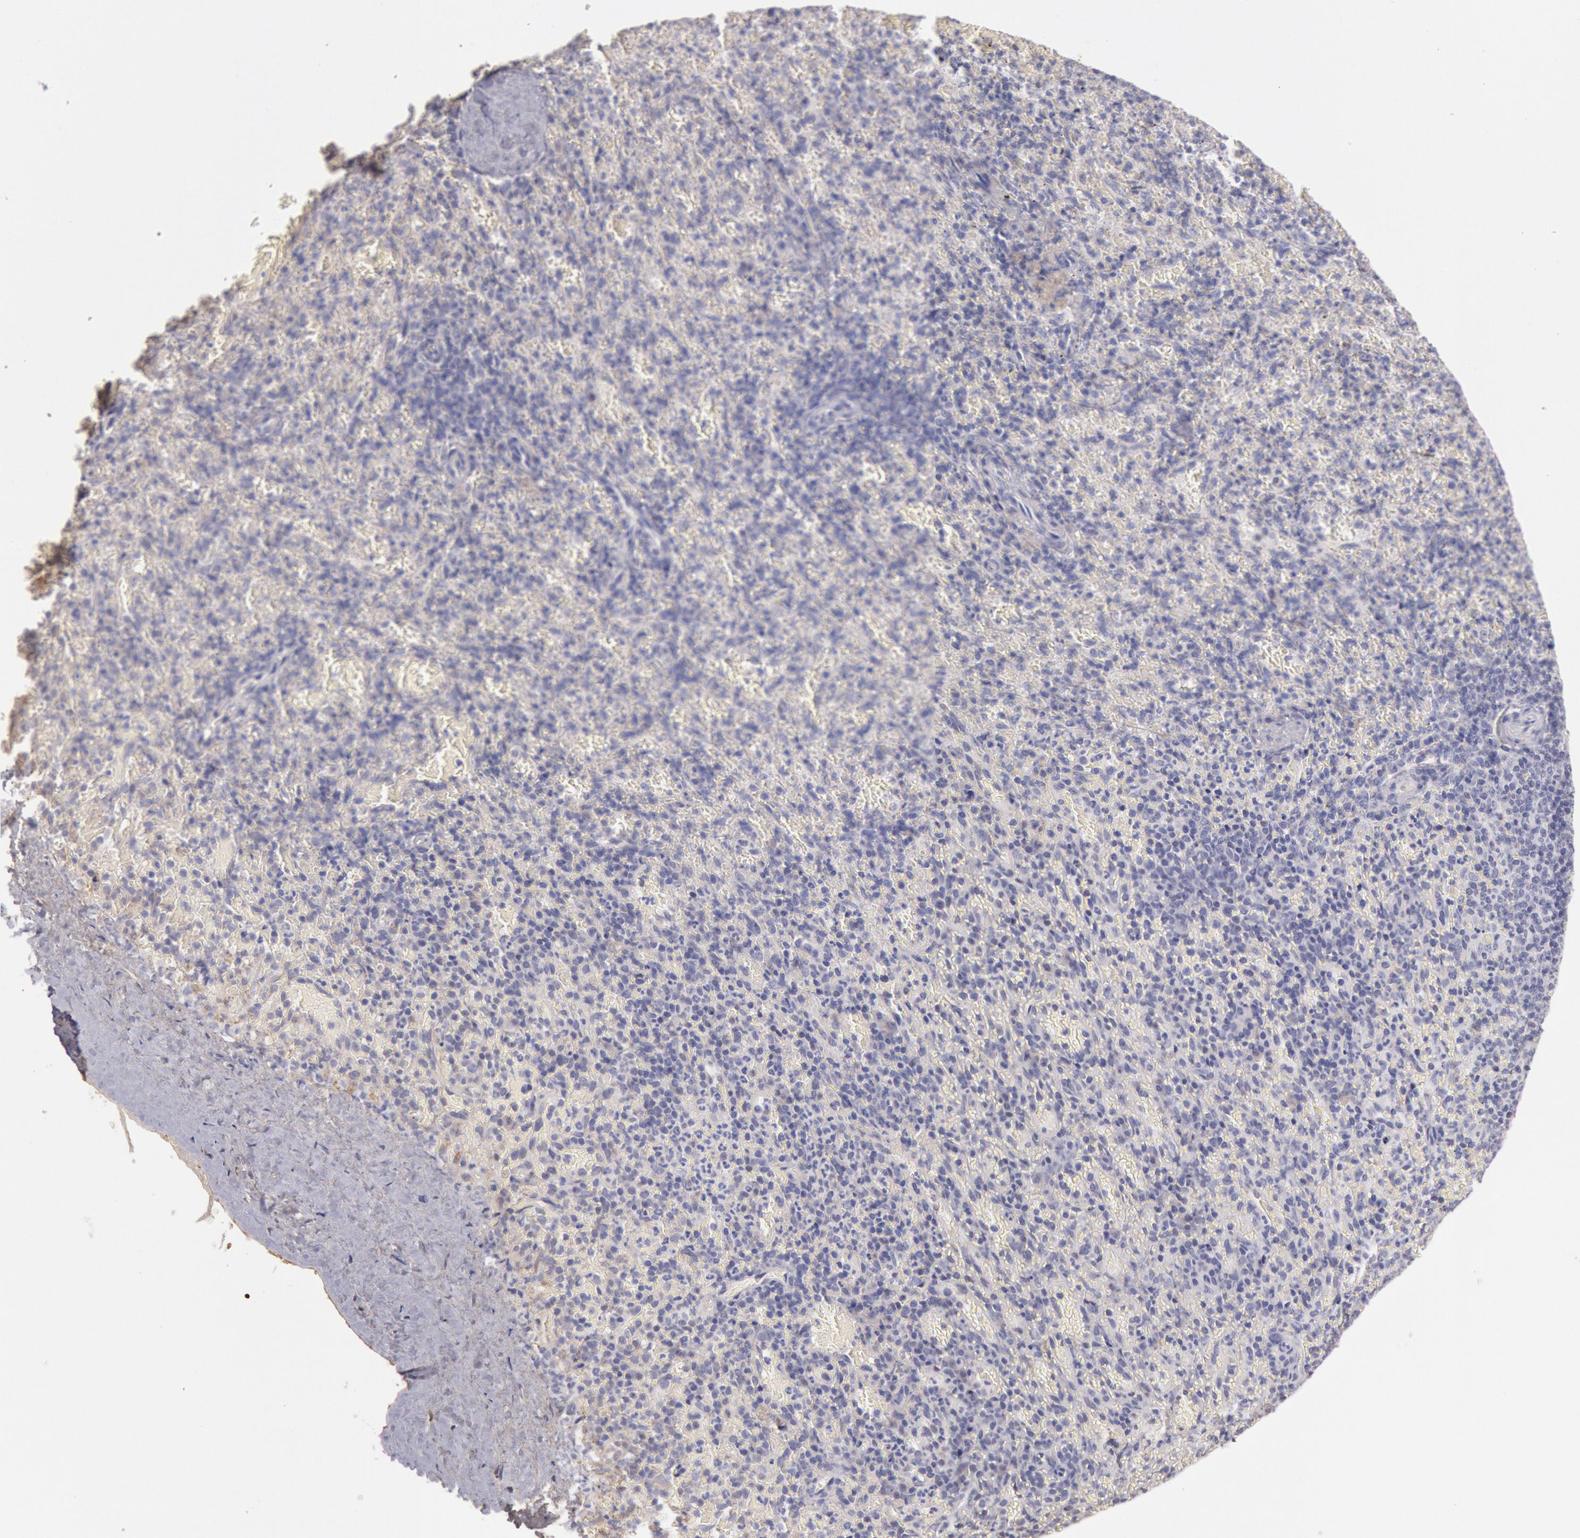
{"staining": {"intensity": "negative", "quantity": "none", "location": "none"}, "tissue": "spleen", "cell_type": "Cells in red pulp", "image_type": "normal", "snomed": [{"axis": "morphology", "description": "Normal tissue, NOS"}, {"axis": "topography", "description": "Spleen"}], "caption": "There is no significant staining in cells in red pulp of spleen. (Brightfield microscopy of DAB immunohistochemistry at high magnification).", "gene": "C1R", "patient": {"sex": "female", "age": 50}}